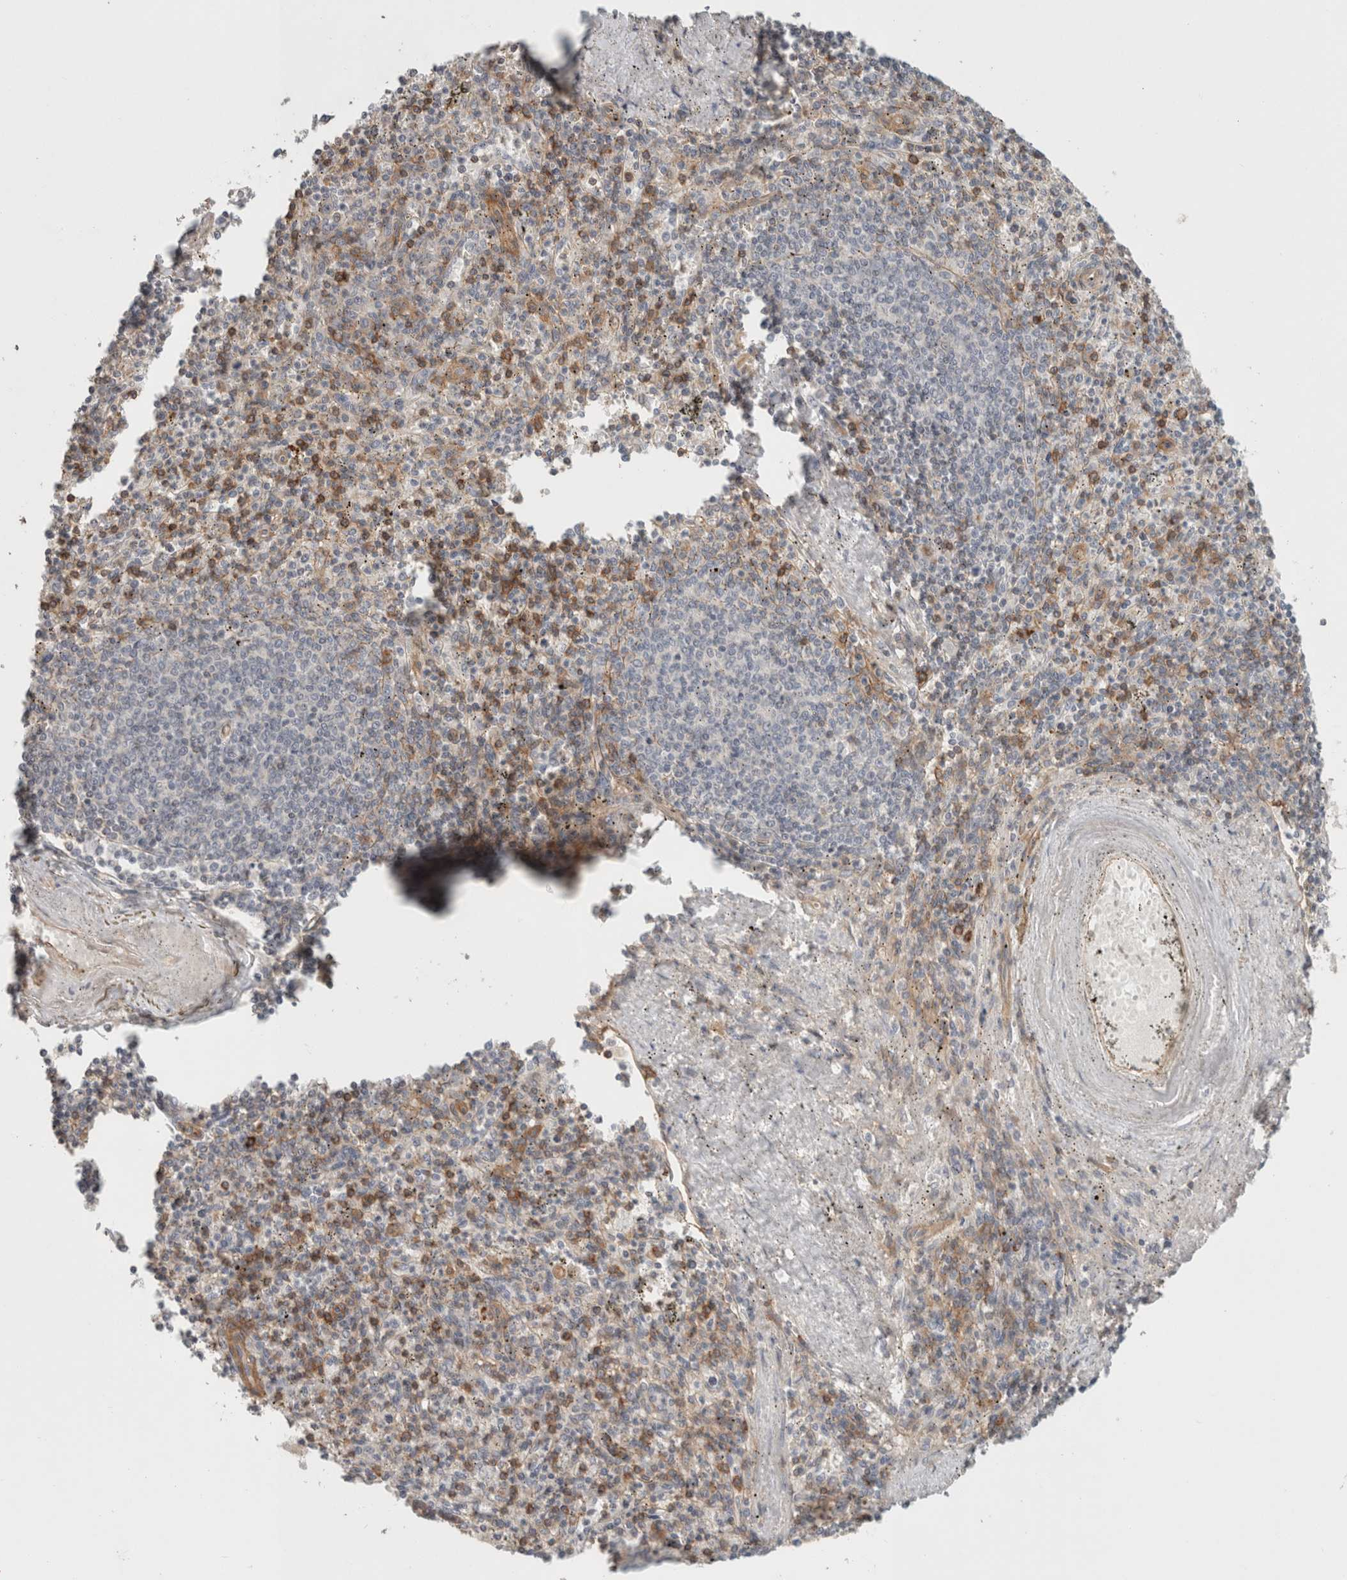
{"staining": {"intensity": "negative", "quantity": "none", "location": "none"}, "tissue": "spleen", "cell_type": "Cells in red pulp", "image_type": "normal", "snomed": [{"axis": "morphology", "description": "Normal tissue, NOS"}, {"axis": "topography", "description": "Spleen"}], "caption": "The micrograph displays no staining of cells in red pulp in normal spleen. (Stains: DAB immunohistochemistry with hematoxylin counter stain, Microscopy: brightfield microscopy at high magnification).", "gene": "RASAL2", "patient": {"sex": "male", "age": 72}}